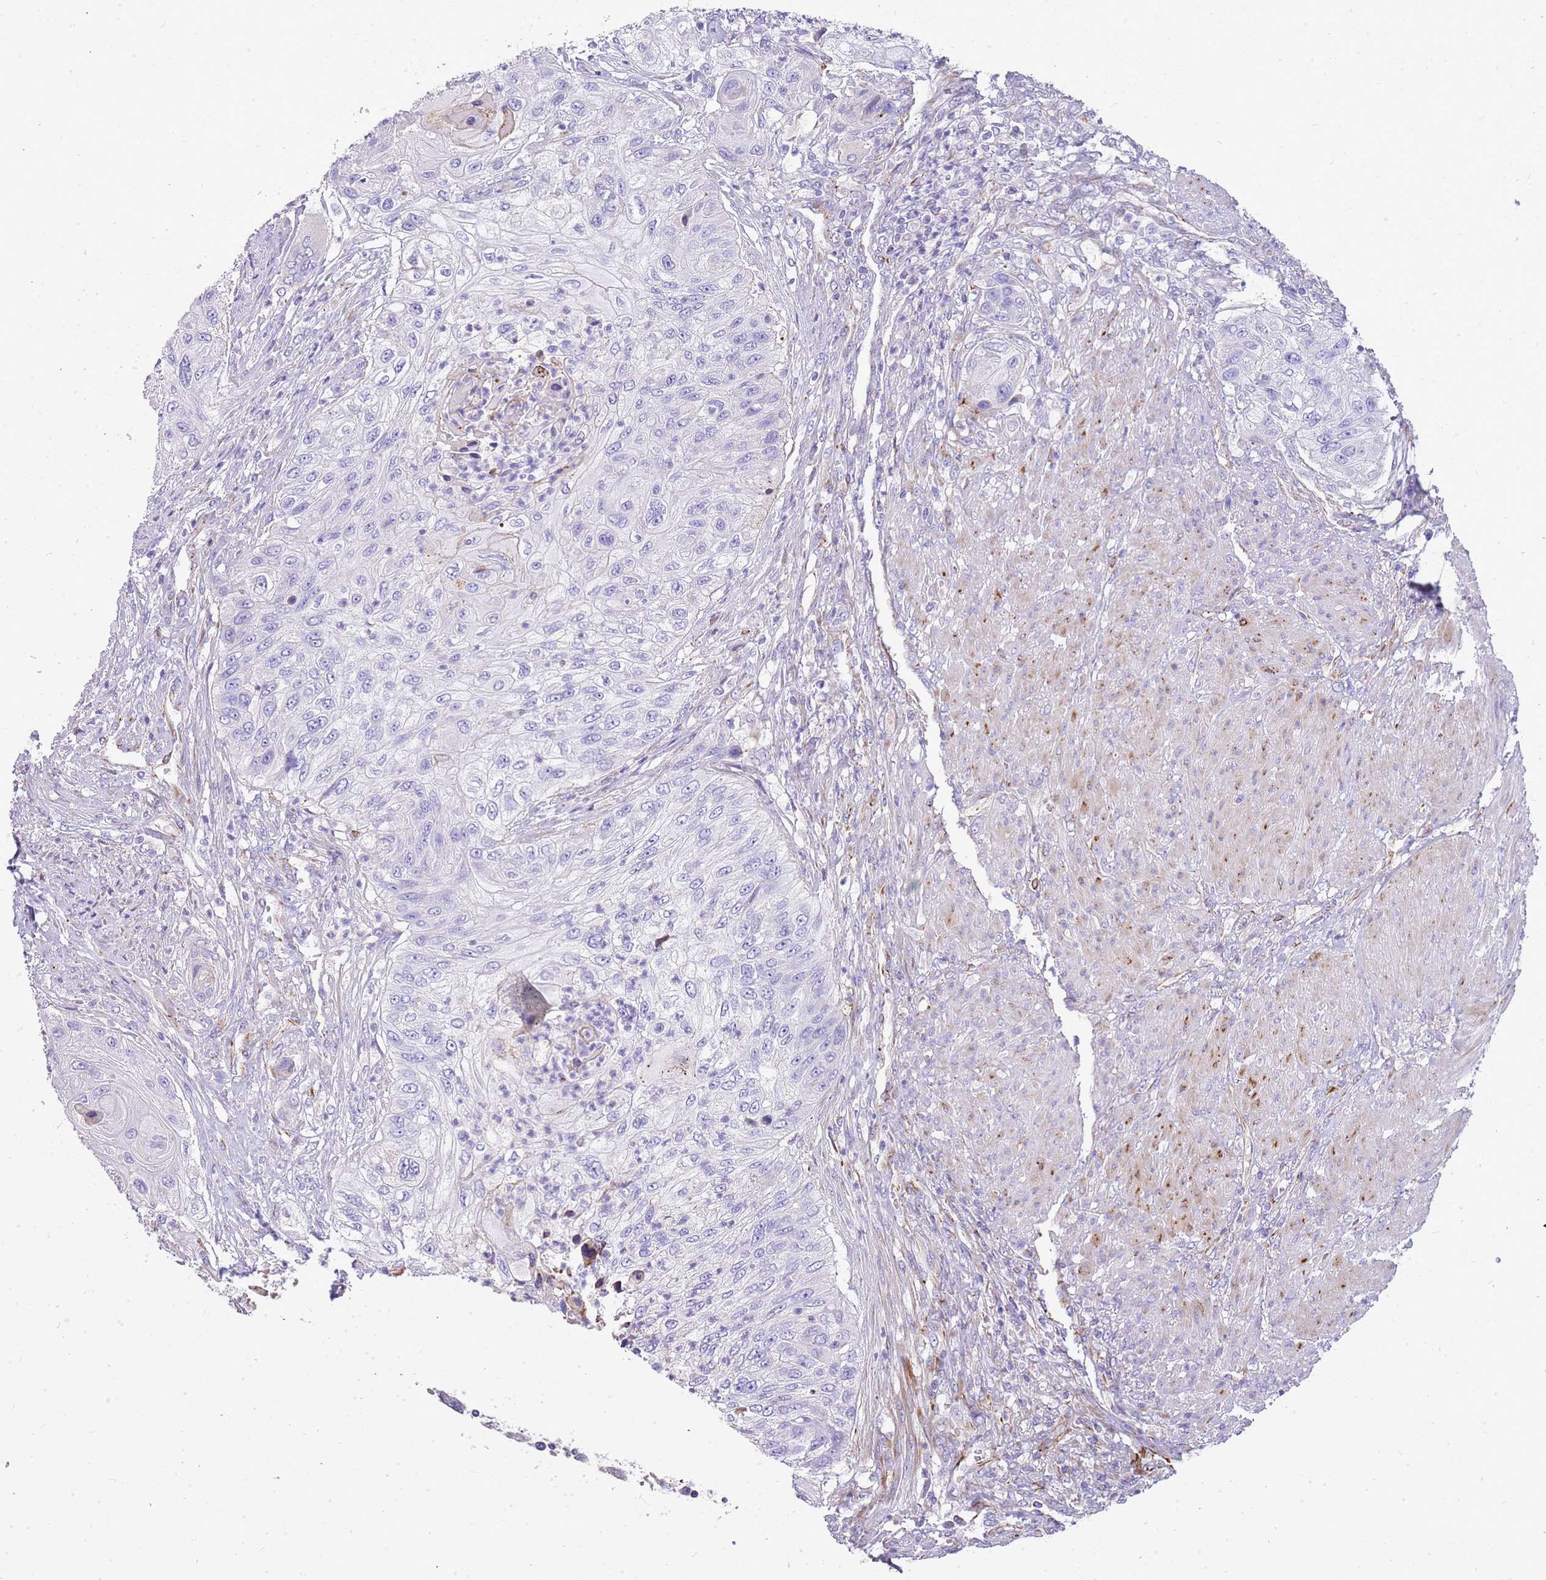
{"staining": {"intensity": "negative", "quantity": "none", "location": "none"}, "tissue": "urothelial cancer", "cell_type": "Tumor cells", "image_type": "cancer", "snomed": [{"axis": "morphology", "description": "Urothelial carcinoma, High grade"}, {"axis": "topography", "description": "Urinary bladder"}], "caption": "Immunohistochemistry (IHC) histopathology image of neoplastic tissue: human urothelial cancer stained with DAB (3,3'-diaminobenzidine) demonstrates no significant protein staining in tumor cells. Nuclei are stained in blue.", "gene": "ZDHHC1", "patient": {"sex": "female", "age": 60}}